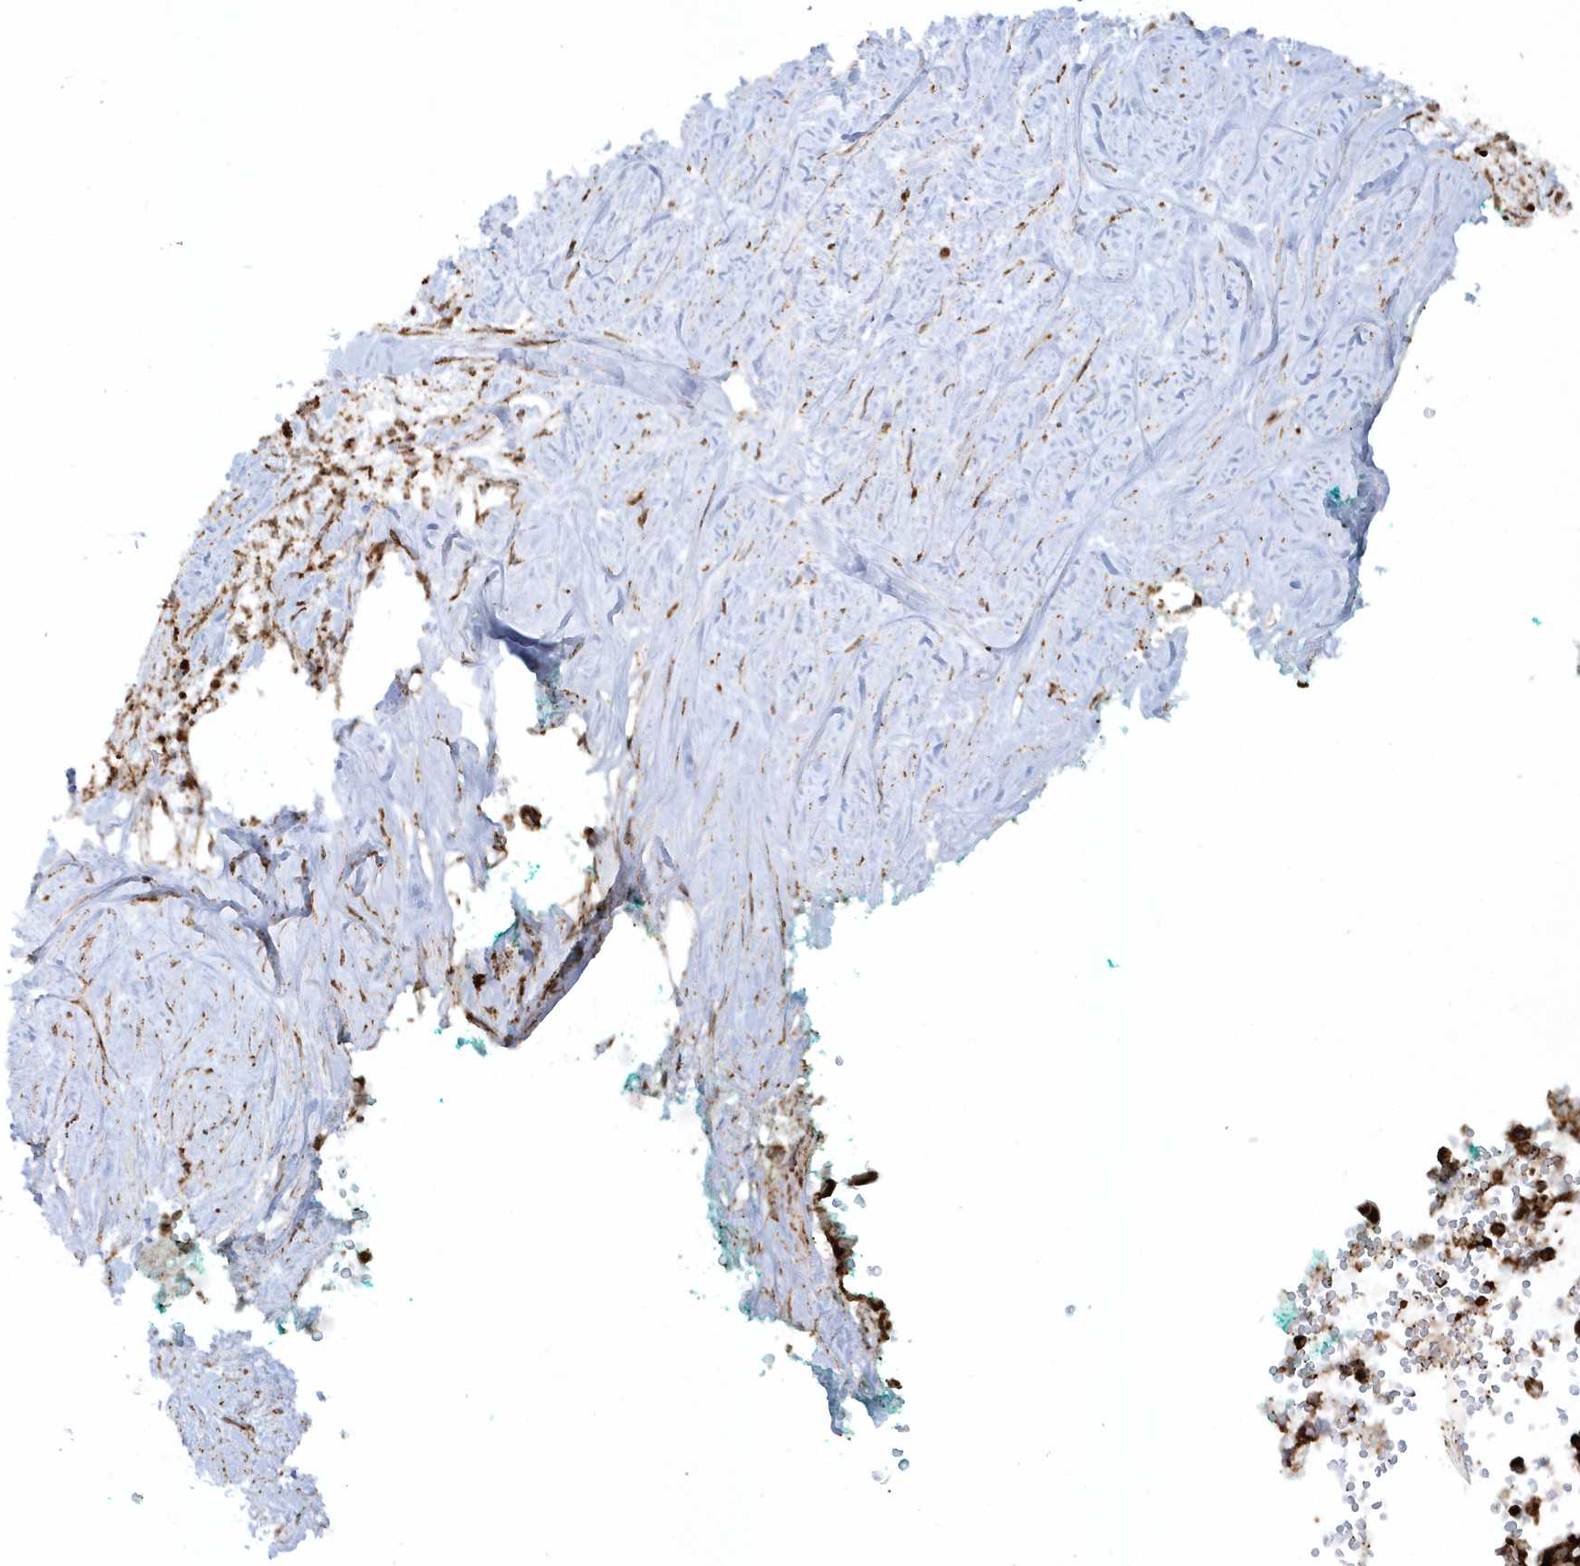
{"staining": {"intensity": "strong", "quantity": ">75%", "location": "cytoplasmic/membranous"}, "tissue": "pancreatic cancer", "cell_type": "Tumor cells", "image_type": "cancer", "snomed": [{"axis": "morphology", "description": "Adenocarcinoma, NOS"}, {"axis": "topography", "description": "Pancreas"}], "caption": "Strong cytoplasmic/membranous staining is identified in about >75% of tumor cells in pancreatic cancer (adenocarcinoma).", "gene": "CRY2", "patient": {"sex": "female", "age": 72}}